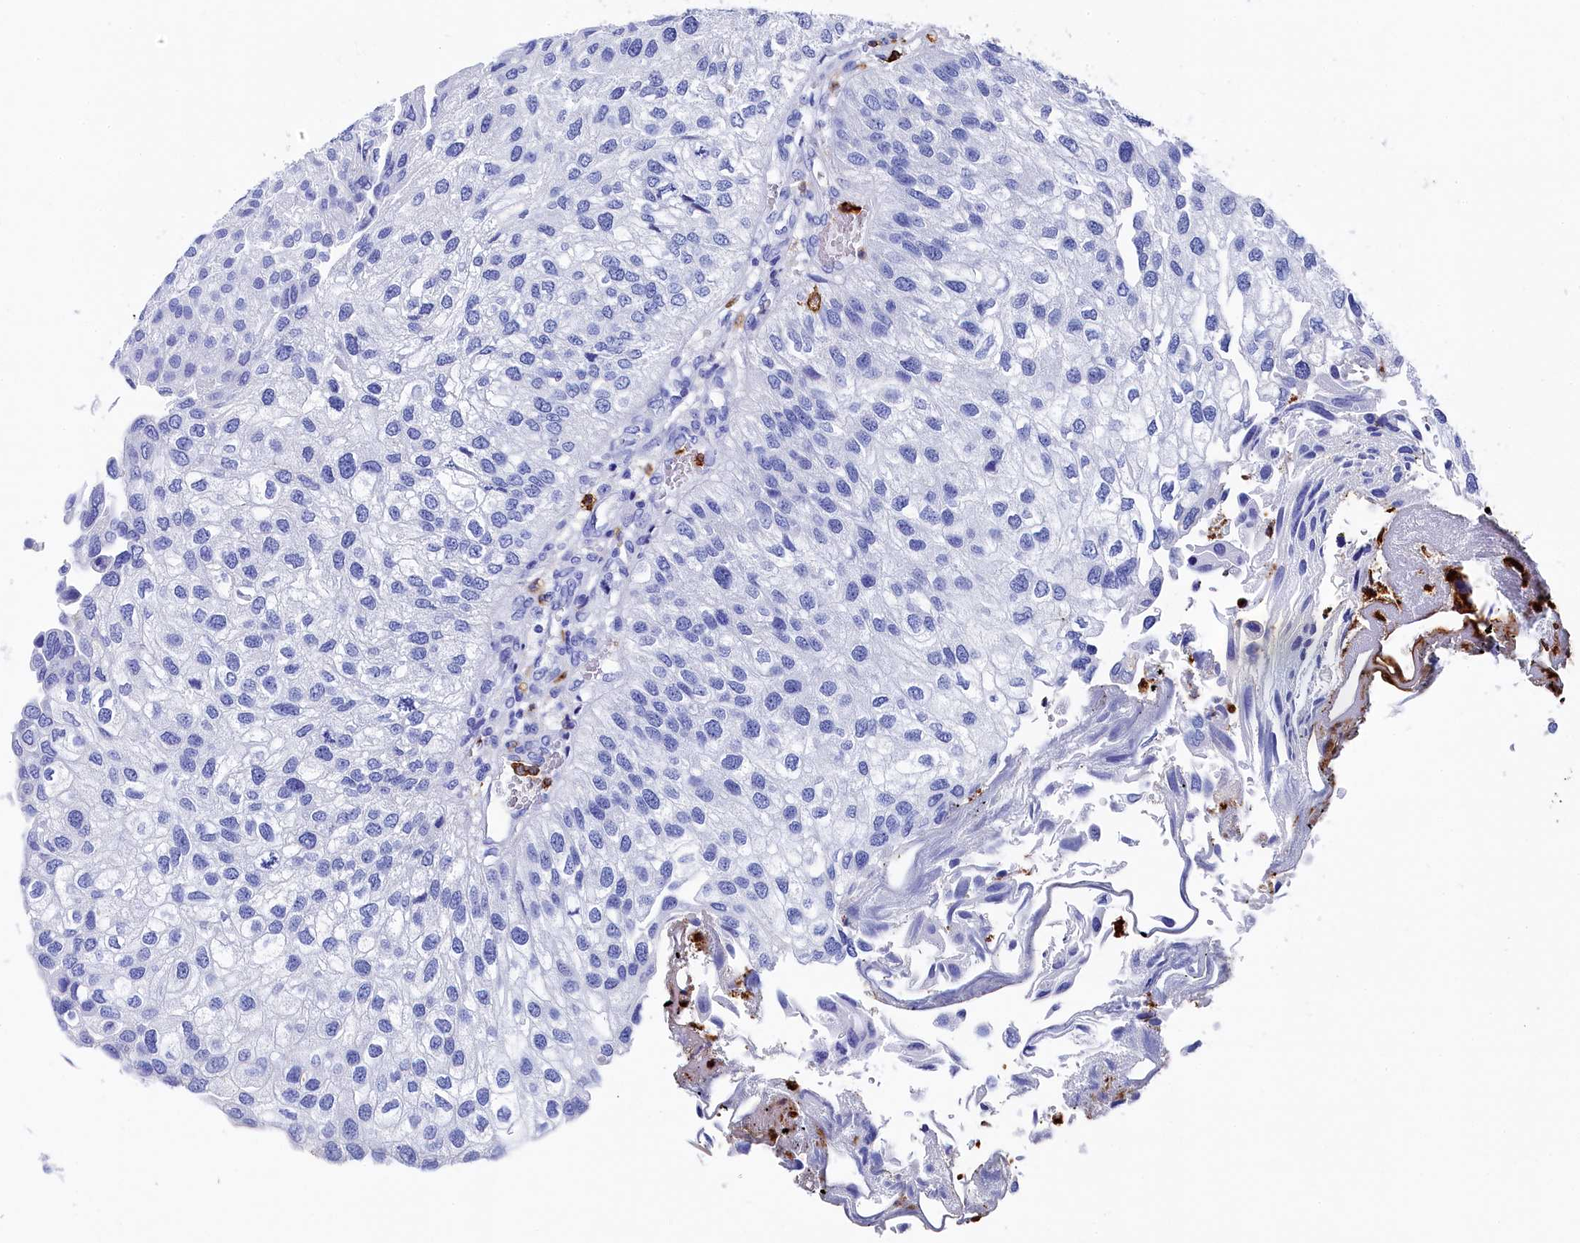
{"staining": {"intensity": "negative", "quantity": "none", "location": "none"}, "tissue": "urothelial cancer", "cell_type": "Tumor cells", "image_type": "cancer", "snomed": [{"axis": "morphology", "description": "Urothelial carcinoma, Low grade"}, {"axis": "topography", "description": "Urinary bladder"}], "caption": "Immunohistochemistry histopathology image of neoplastic tissue: human urothelial cancer stained with DAB (3,3'-diaminobenzidine) demonstrates no significant protein positivity in tumor cells.", "gene": "PLAC8", "patient": {"sex": "female", "age": 89}}